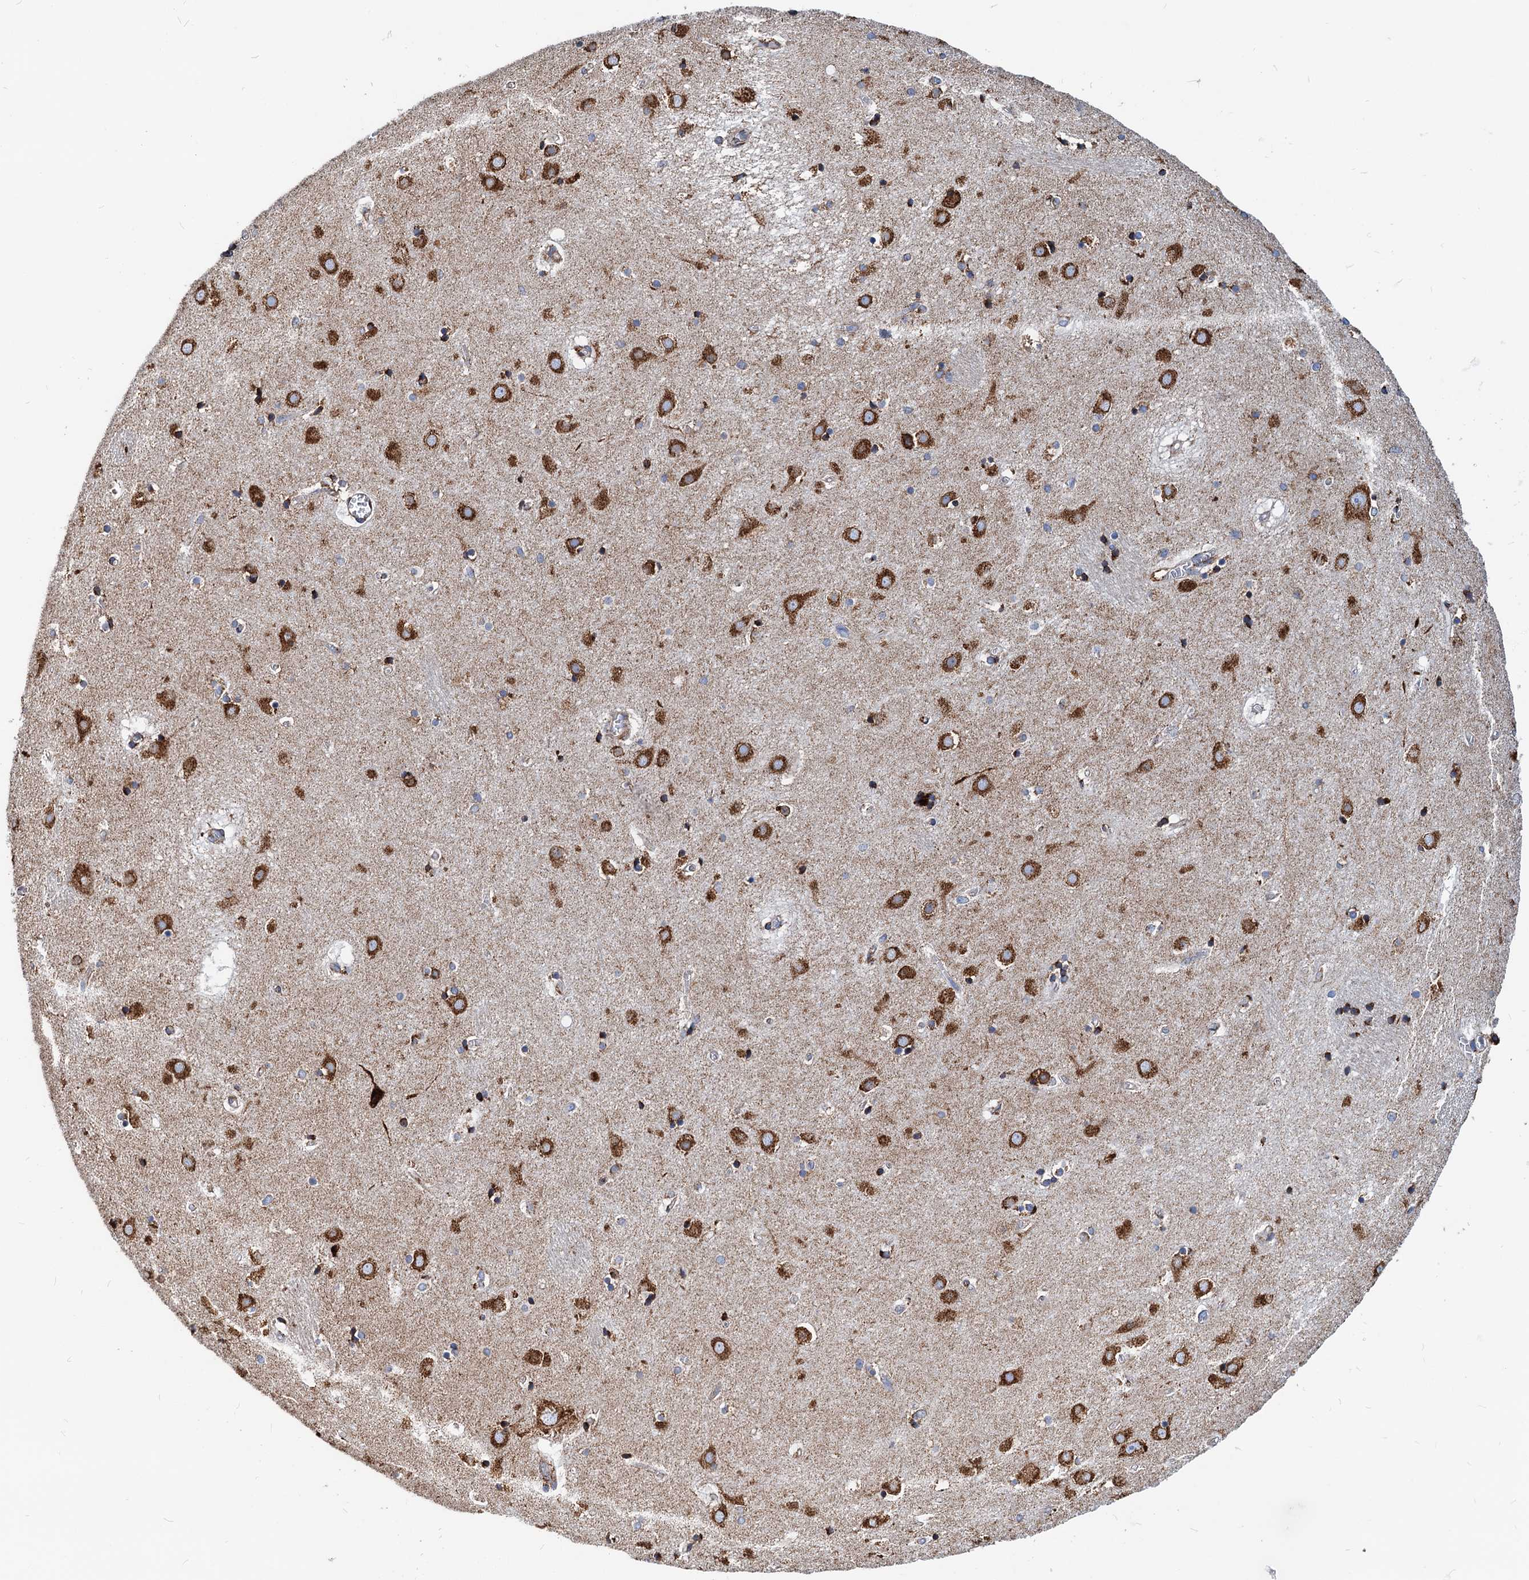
{"staining": {"intensity": "strong", "quantity": "<25%", "location": "cytoplasmic/membranous"}, "tissue": "caudate", "cell_type": "Glial cells", "image_type": "normal", "snomed": [{"axis": "morphology", "description": "Normal tissue, NOS"}, {"axis": "topography", "description": "Lateral ventricle wall"}], "caption": "A brown stain labels strong cytoplasmic/membranous positivity of a protein in glial cells of normal caudate. Nuclei are stained in blue.", "gene": "HSPA5", "patient": {"sex": "male", "age": 70}}